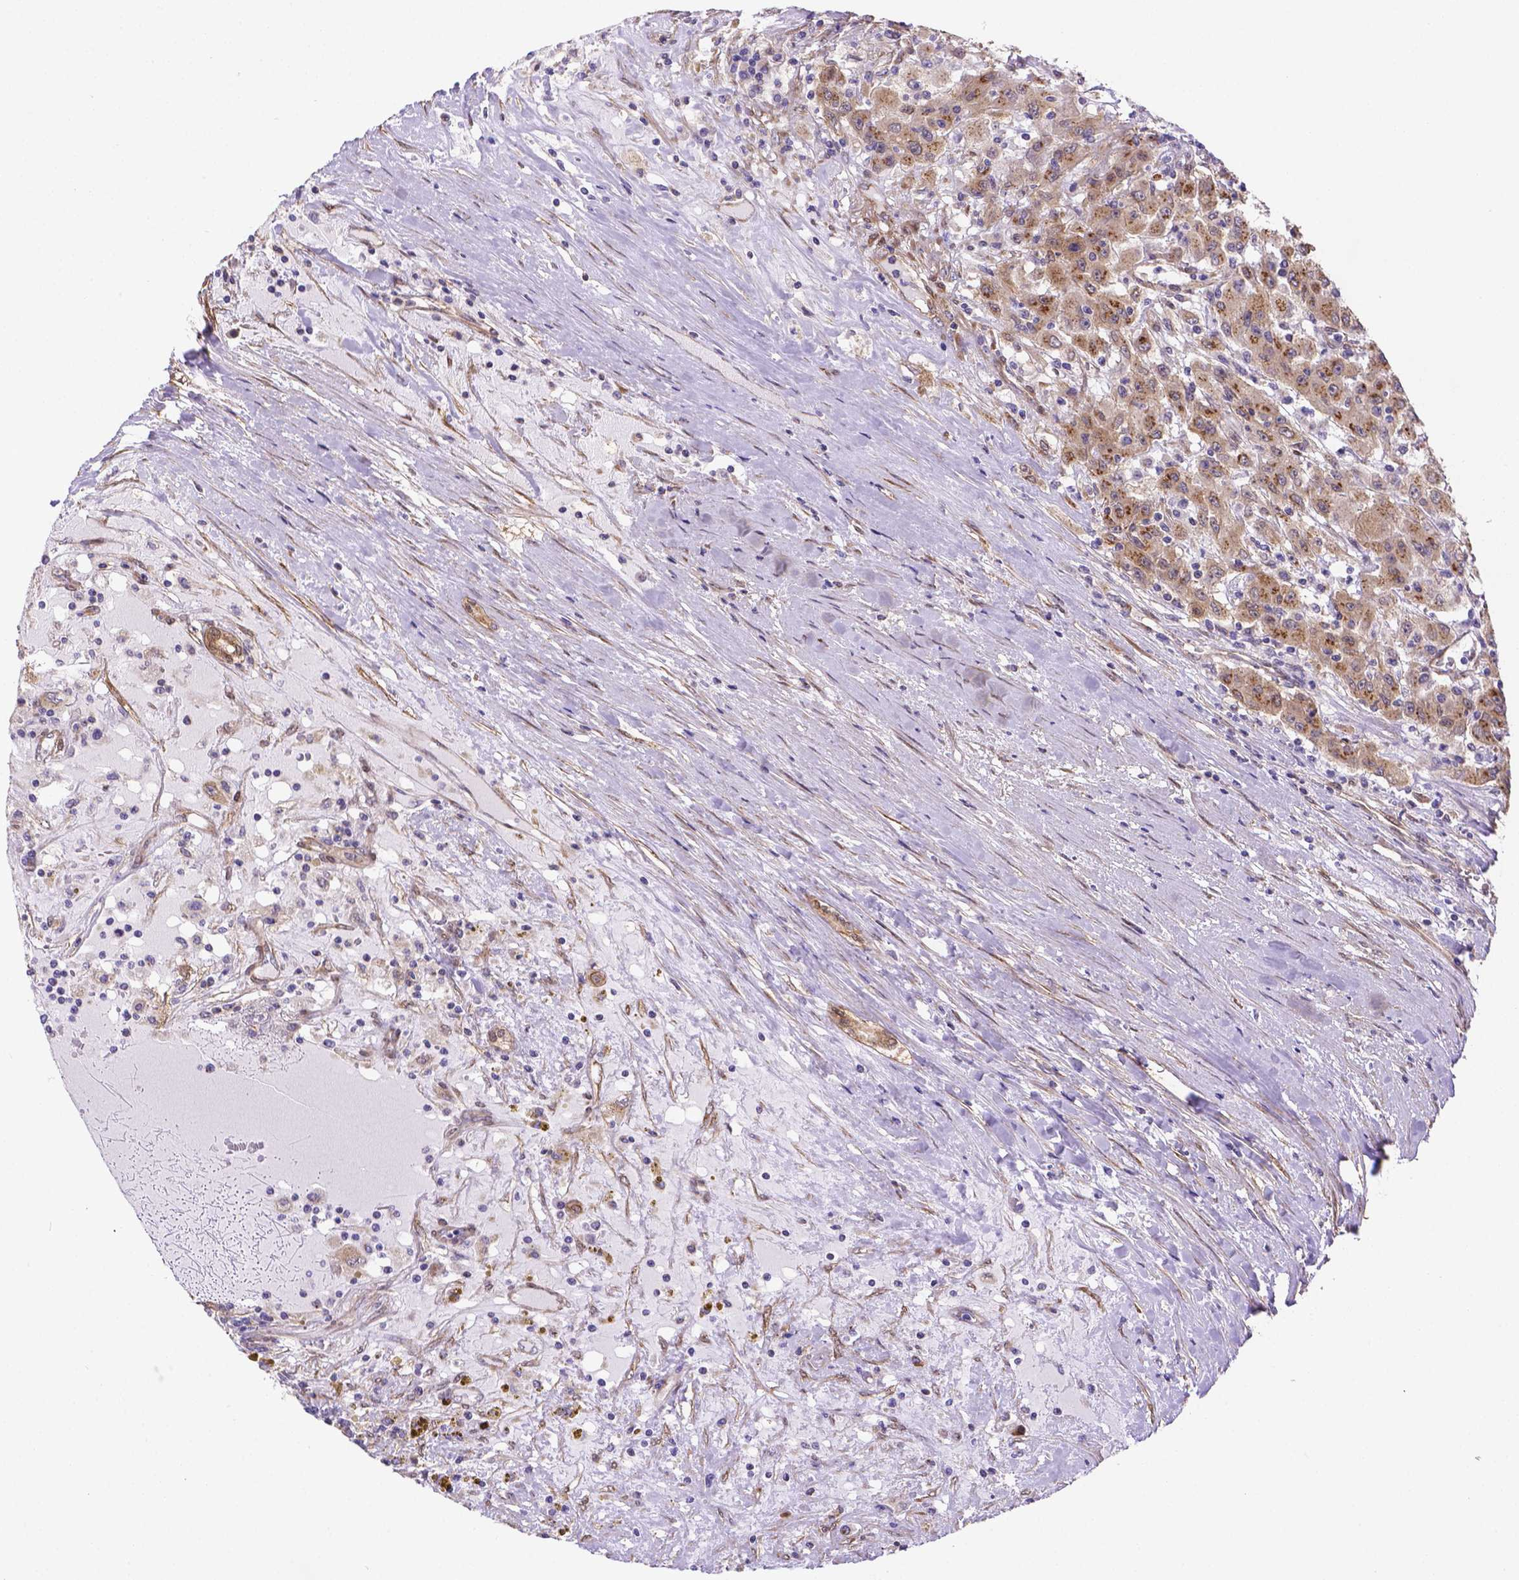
{"staining": {"intensity": "moderate", "quantity": ">75%", "location": "cytoplasmic/membranous"}, "tissue": "renal cancer", "cell_type": "Tumor cells", "image_type": "cancer", "snomed": [{"axis": "morphology", "description": "Adenocarcinoma, NOS"}, {"axis": "topography", "description": "Kidney"}], "caption": "Approximately >75% of tumor cells in human renal adenocarcinoma show moderate cytoplasmic/membranous protein staining as visualized by brown immunohistochemical staining.", "gene": "YAP1", "patient": {"sex": "female", "age": 67}}